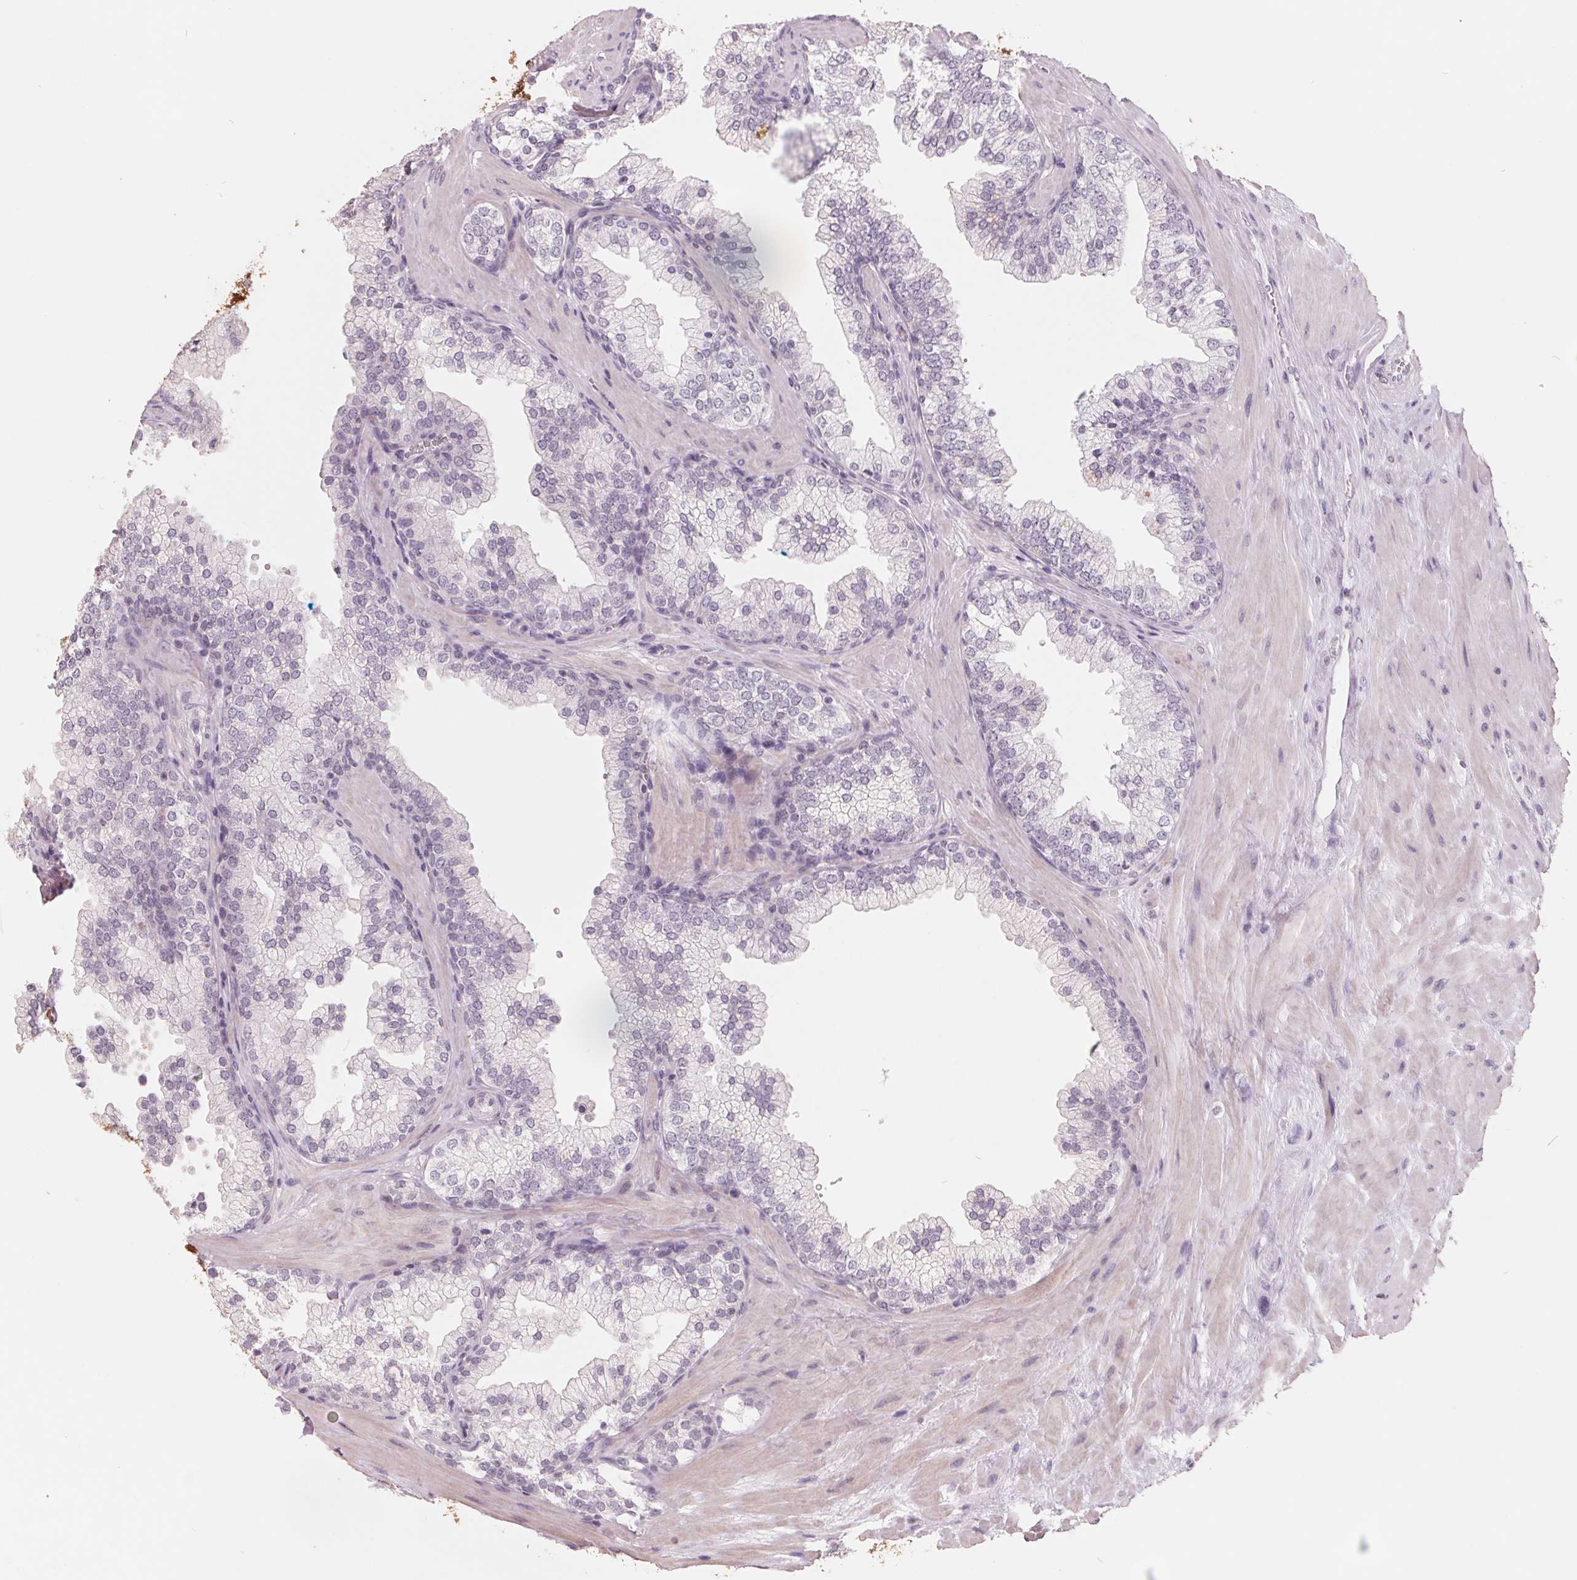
{"staining": {"intensity": "negative", "quantity": "none", "location": "none"}, "tissue": "prostate", "cell_type": "Glandular cells", "image_type": "normal", "snomed": [{"axis": "morphology", "description": "Normal tissue, NOS"}, {"axis": "topography", "description": "Prostate"}, {"axis": "topography", "description": "Peripheral nerve tissue"}], "caption": "Protein analysis of unremarkable prostate exhibits no significant staining in glandular cells.", "gene": "FTCD", "patient": {"sex": "male", "age": 61}}